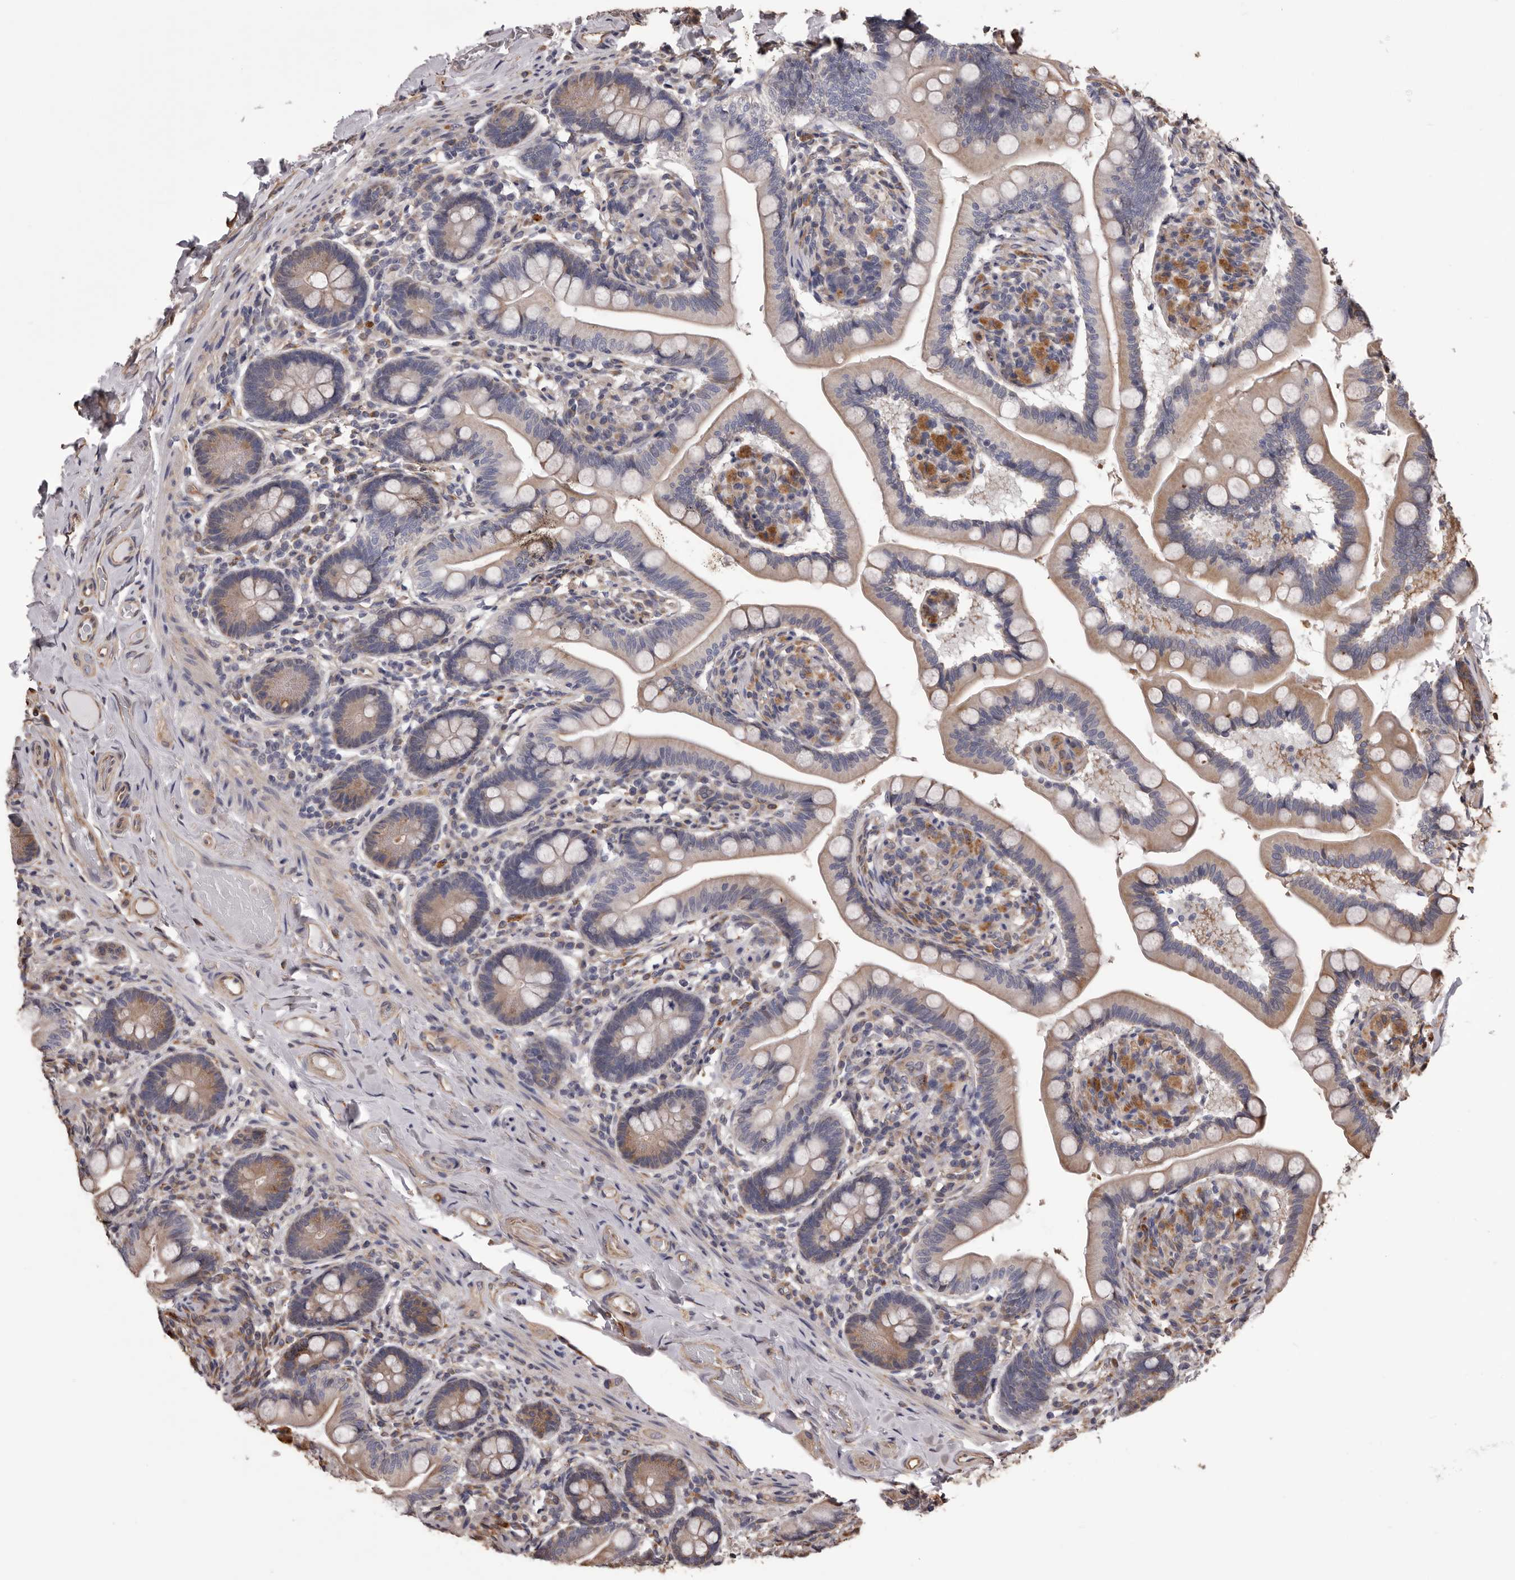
{"staining": {"intensity": "moderate", "quantity": ">75%", "location": "cytoplasmic/membranous"}, "tissue": "small intestine", "cell_type": "Glandular cells", "image_type": "normal", "snomed": [{"axis": "morphology", "description": "Normal tissue, NOS"}, {"axis": "topography", "description": "Small intestine"}], "caption": "Immunohistochemical staining of normal human small intestine demonstrates moderate cytoplasmic/membranous protein positivity in approximately >75% of glandular cells.", "gene": "CEP104", "patient": {"sex": "female", "age": 64}}